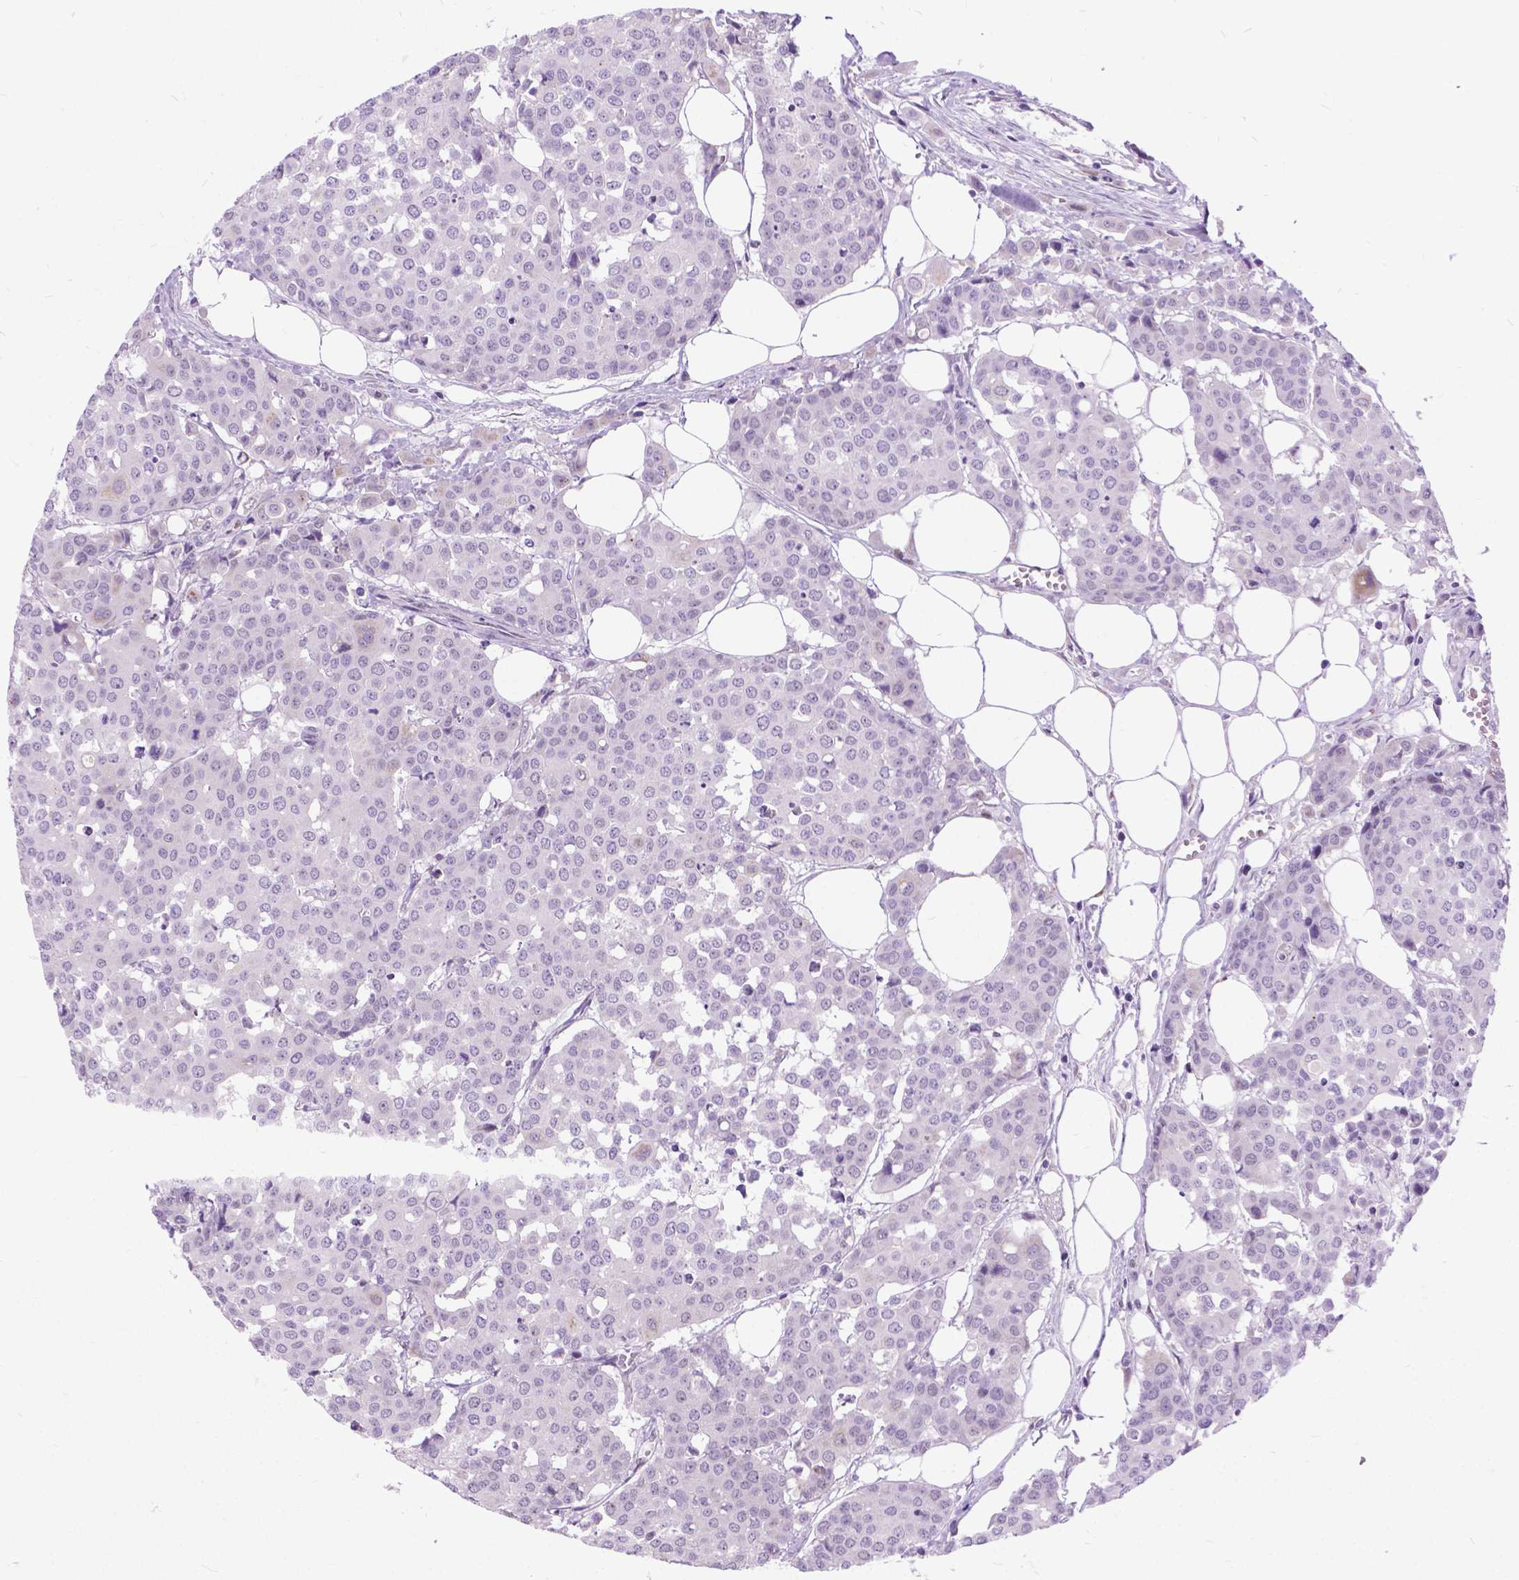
{"staining": {"intensity": "negative", "quantity": "none", "location": "none"}, "tissue": "carcinoid", "cell_type": "Tumor cells", "image_type": "cancer", "snomed": [{"axis": "morphology", "description": "Carcinoid, malignant, NOS"}, {"axis": "topography", "description": "Colon"}], "caption": "This is an immunohistochemistry image of human carcinoid (malignant). There is no positivity in tumor cells.", "gene": "APCDD1L", "patient": {"sex": "male", "age": 81}}